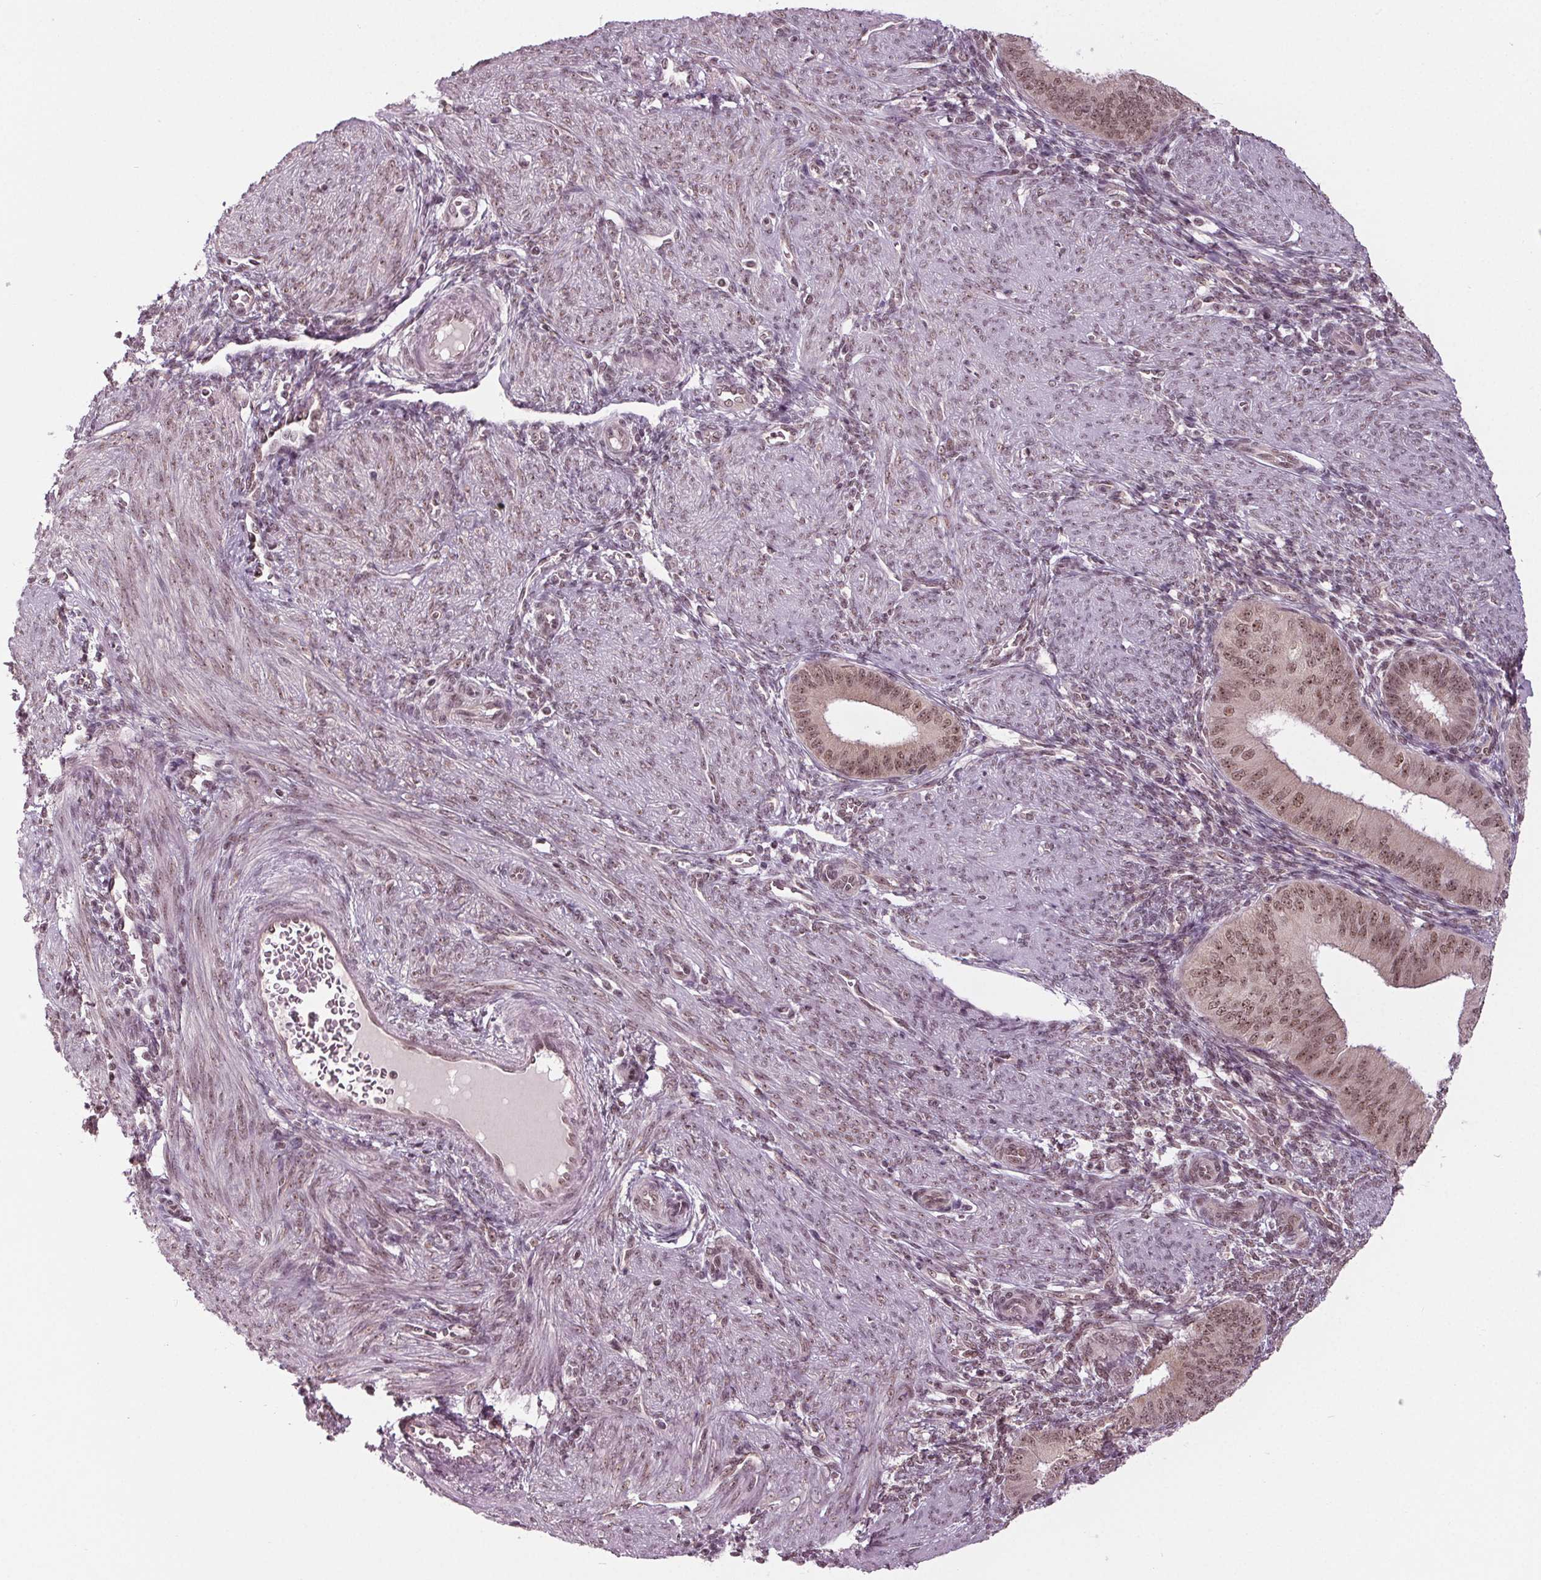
{"staining": {"intensity": "negative", "quantity": "none", "location": "none"}, "tissue": "endometrium", "cell_type": "Cells in endometrial stroma", "image_type": "normal", "snomed": [{"axis": "morphology", "description": "Normal tissue, NOS"}, {"axis": "topography", "description": "Endometrium"}], "caption": "Immunohistochemistry (IHC) image of unremarkable endometrium: human endometrium stained with DAB (3,3'-diaminobenzidine) displays no significant protein staining in cells in endometrial stroma.", "gene": "DDX41", "patient": {"sex": "female", "age": 39}}